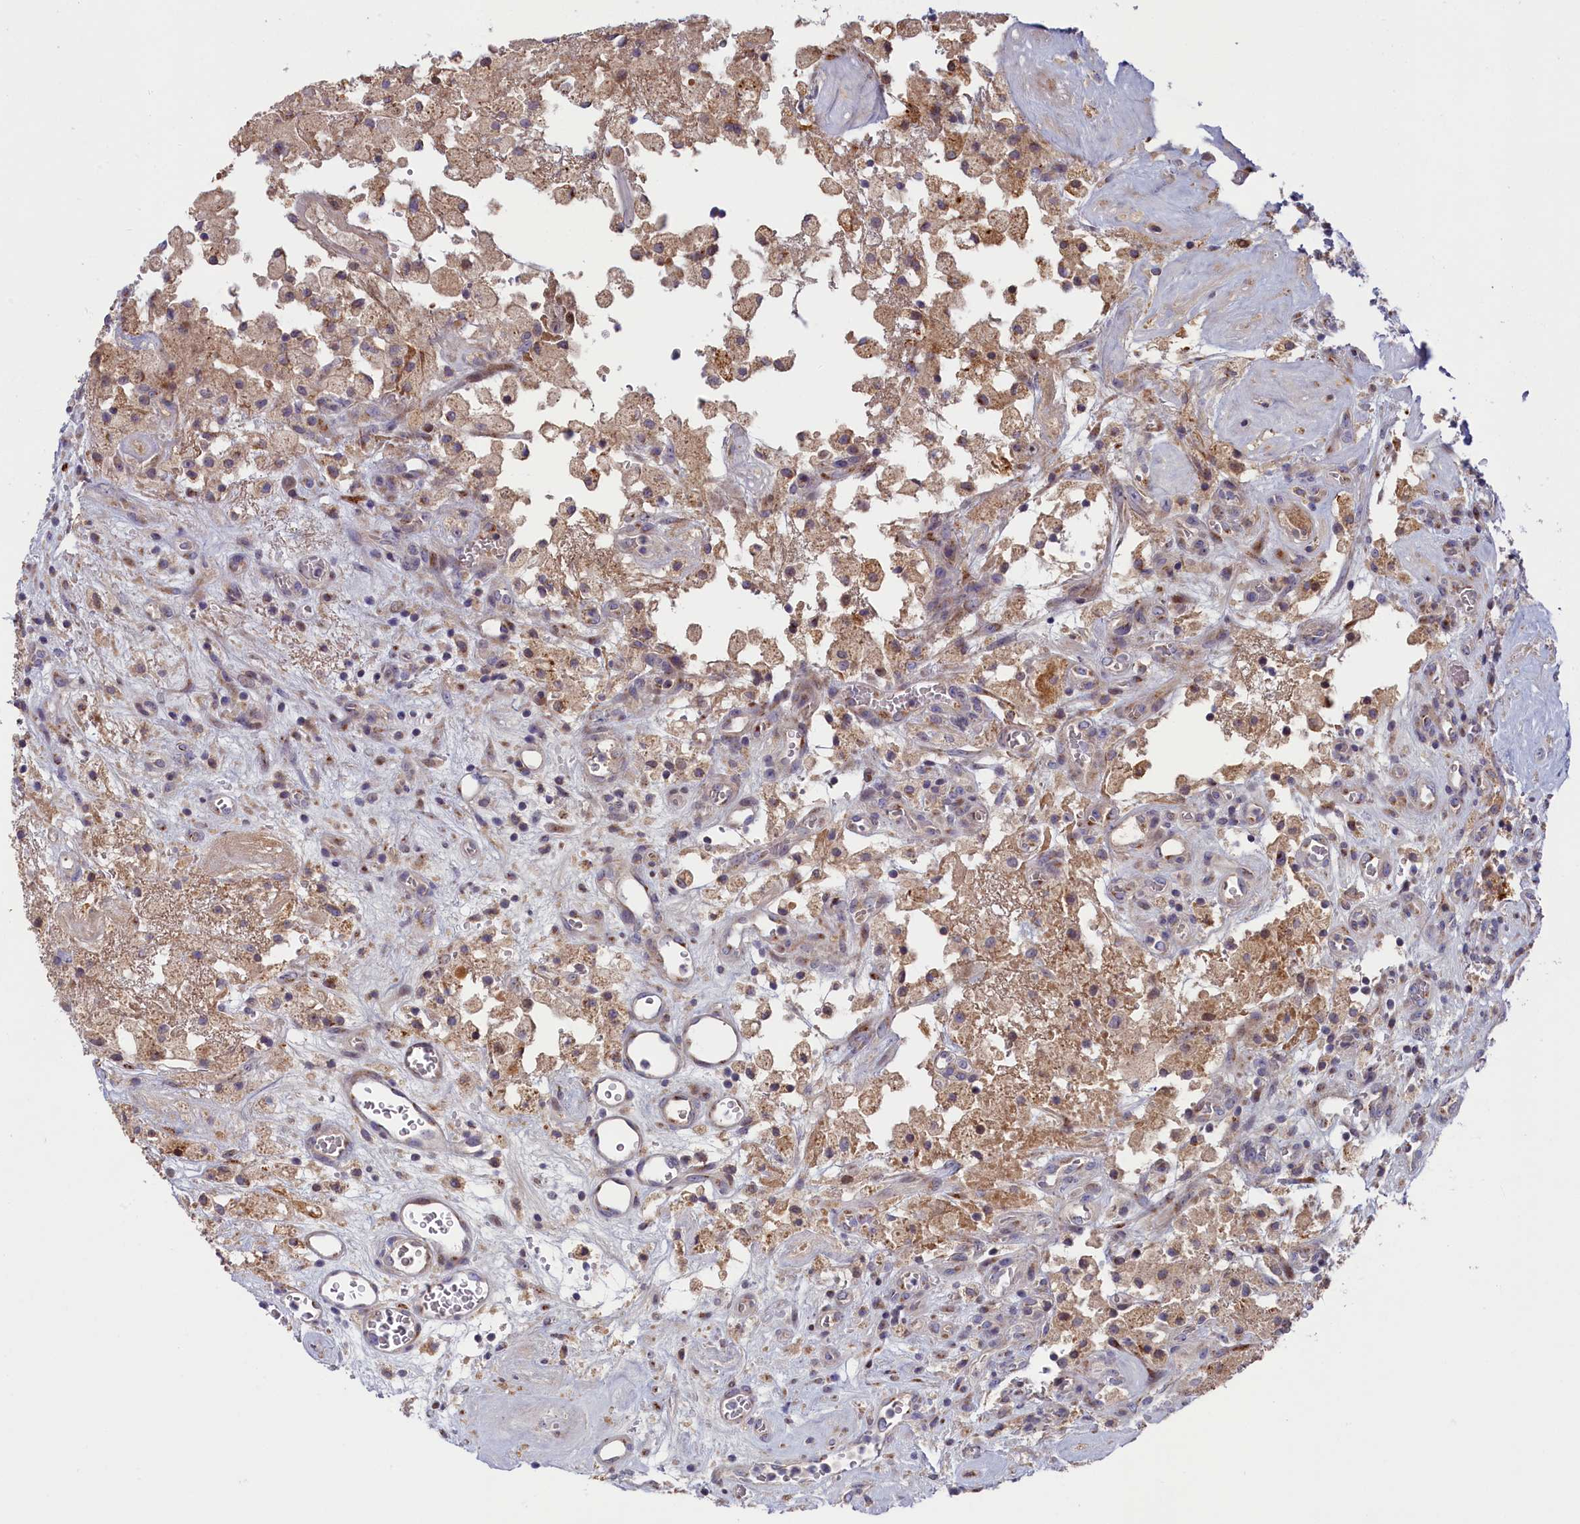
{"staining": {"intensity": "negative", "quantity": "none", "location": "none"}, "tissue": "glioma", "cell_type": "Tumor cells", "image_type": "cancer", "snomed": [{"axis": "morphology", "description": "Glioma, malignant, High grade"}, {"axis": "topography", "description": "Brain"}], "caption": "Protein analysis of glioma reveals no significant positivity in tumor cells. Brightfield microscopy of IHC stained with DAB (3,3'-diaminobenzidine) (brown) and hematoxylin (blue), captured at high magnification.", "gene": "CHST12", "patient": {"sex": "male", "age": 76}}